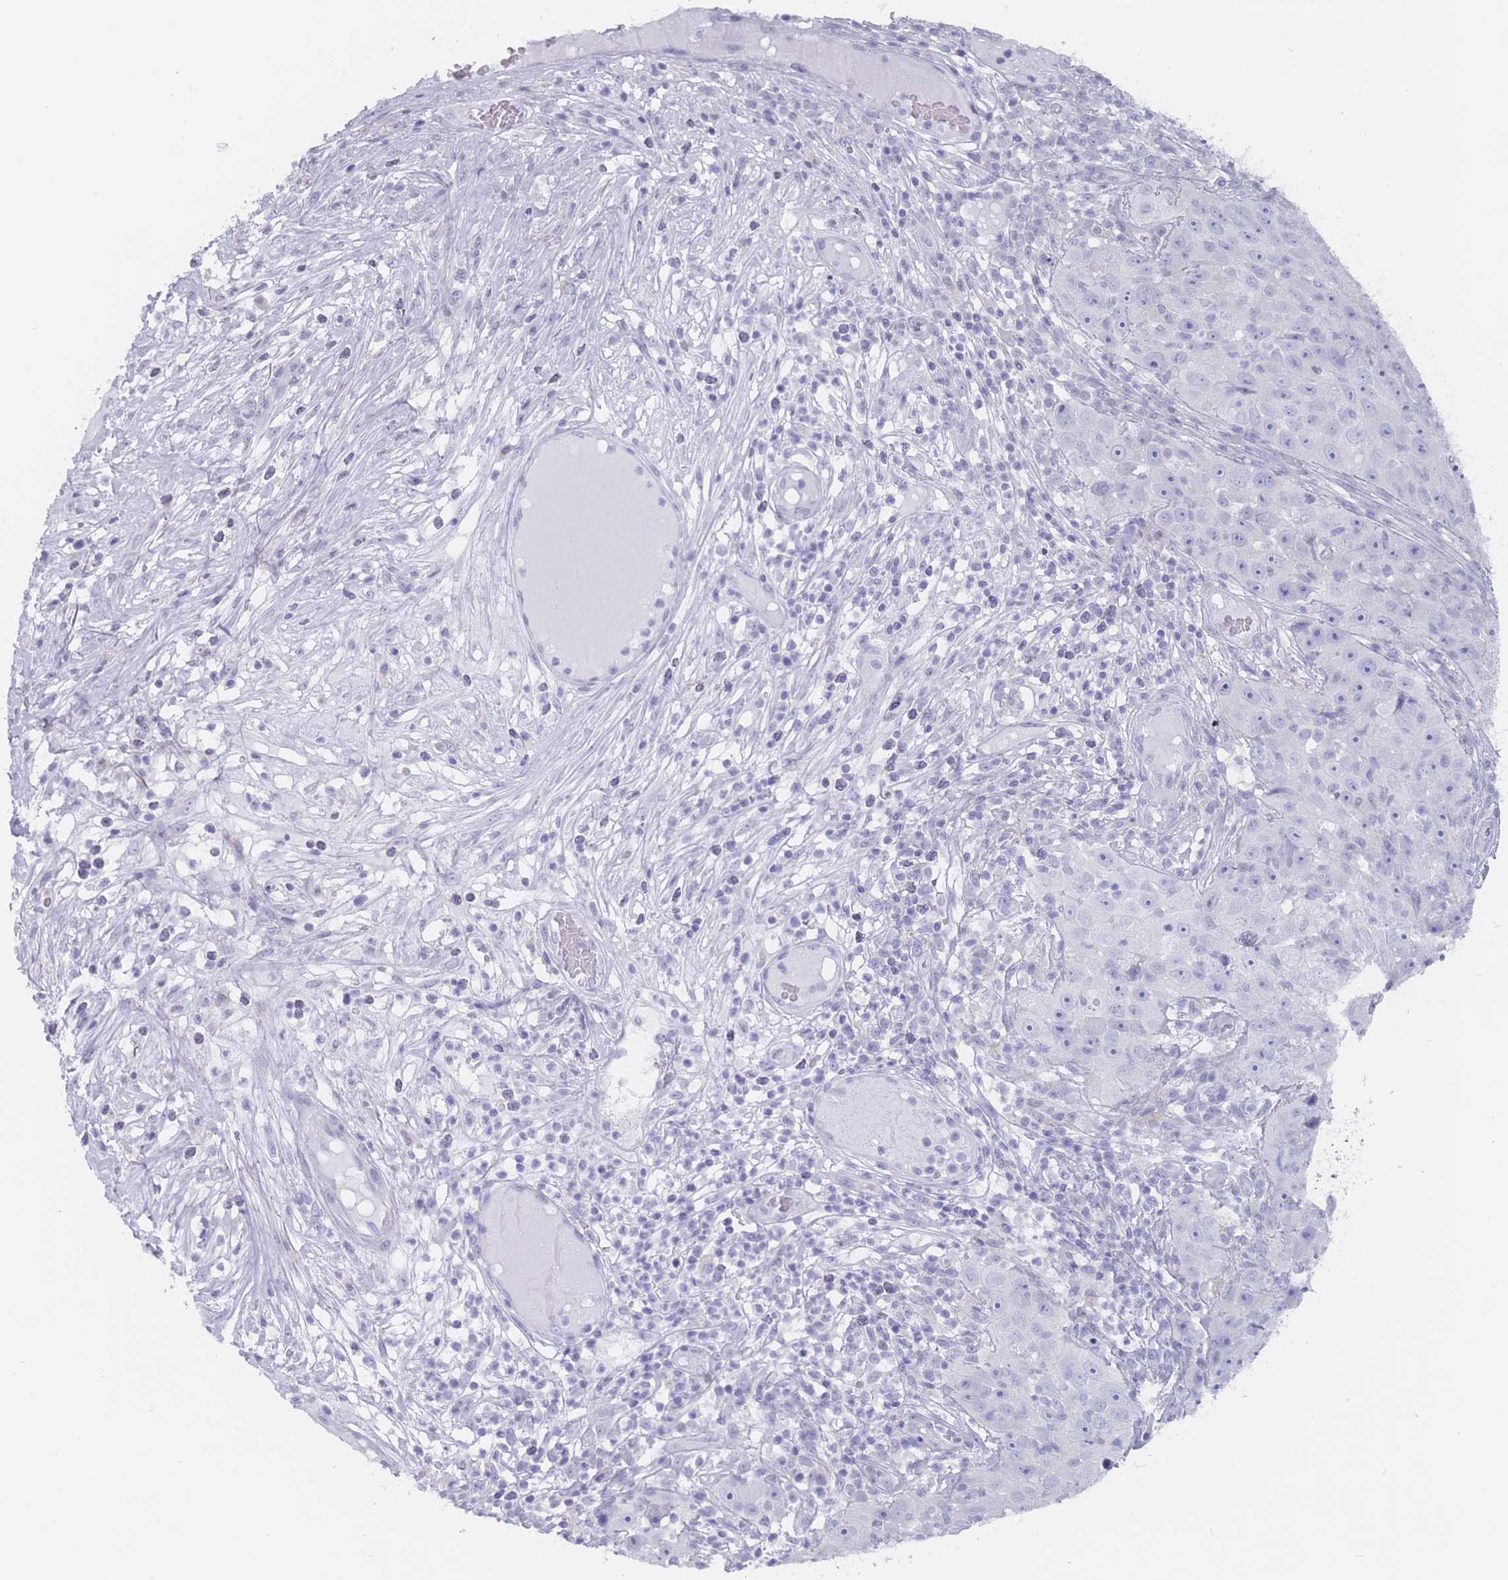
{"staining": {"intensity": "negative", "quantity": "none", "location": "none"}, "tissue": "skin cancer", "cell_type": "Tumor cells", "image_type": "cancer", "snomed": [{"axis": "morphology", "description": "Squamous cell carcinoma, NOS"}, {"axis": "topography", "description": "Skin"}], "caption": "The micrograph displays no staining of tumor cells in skin cancer.", "gene": "CYP51A1", "patient": {"sex": "female", "age": 87}}